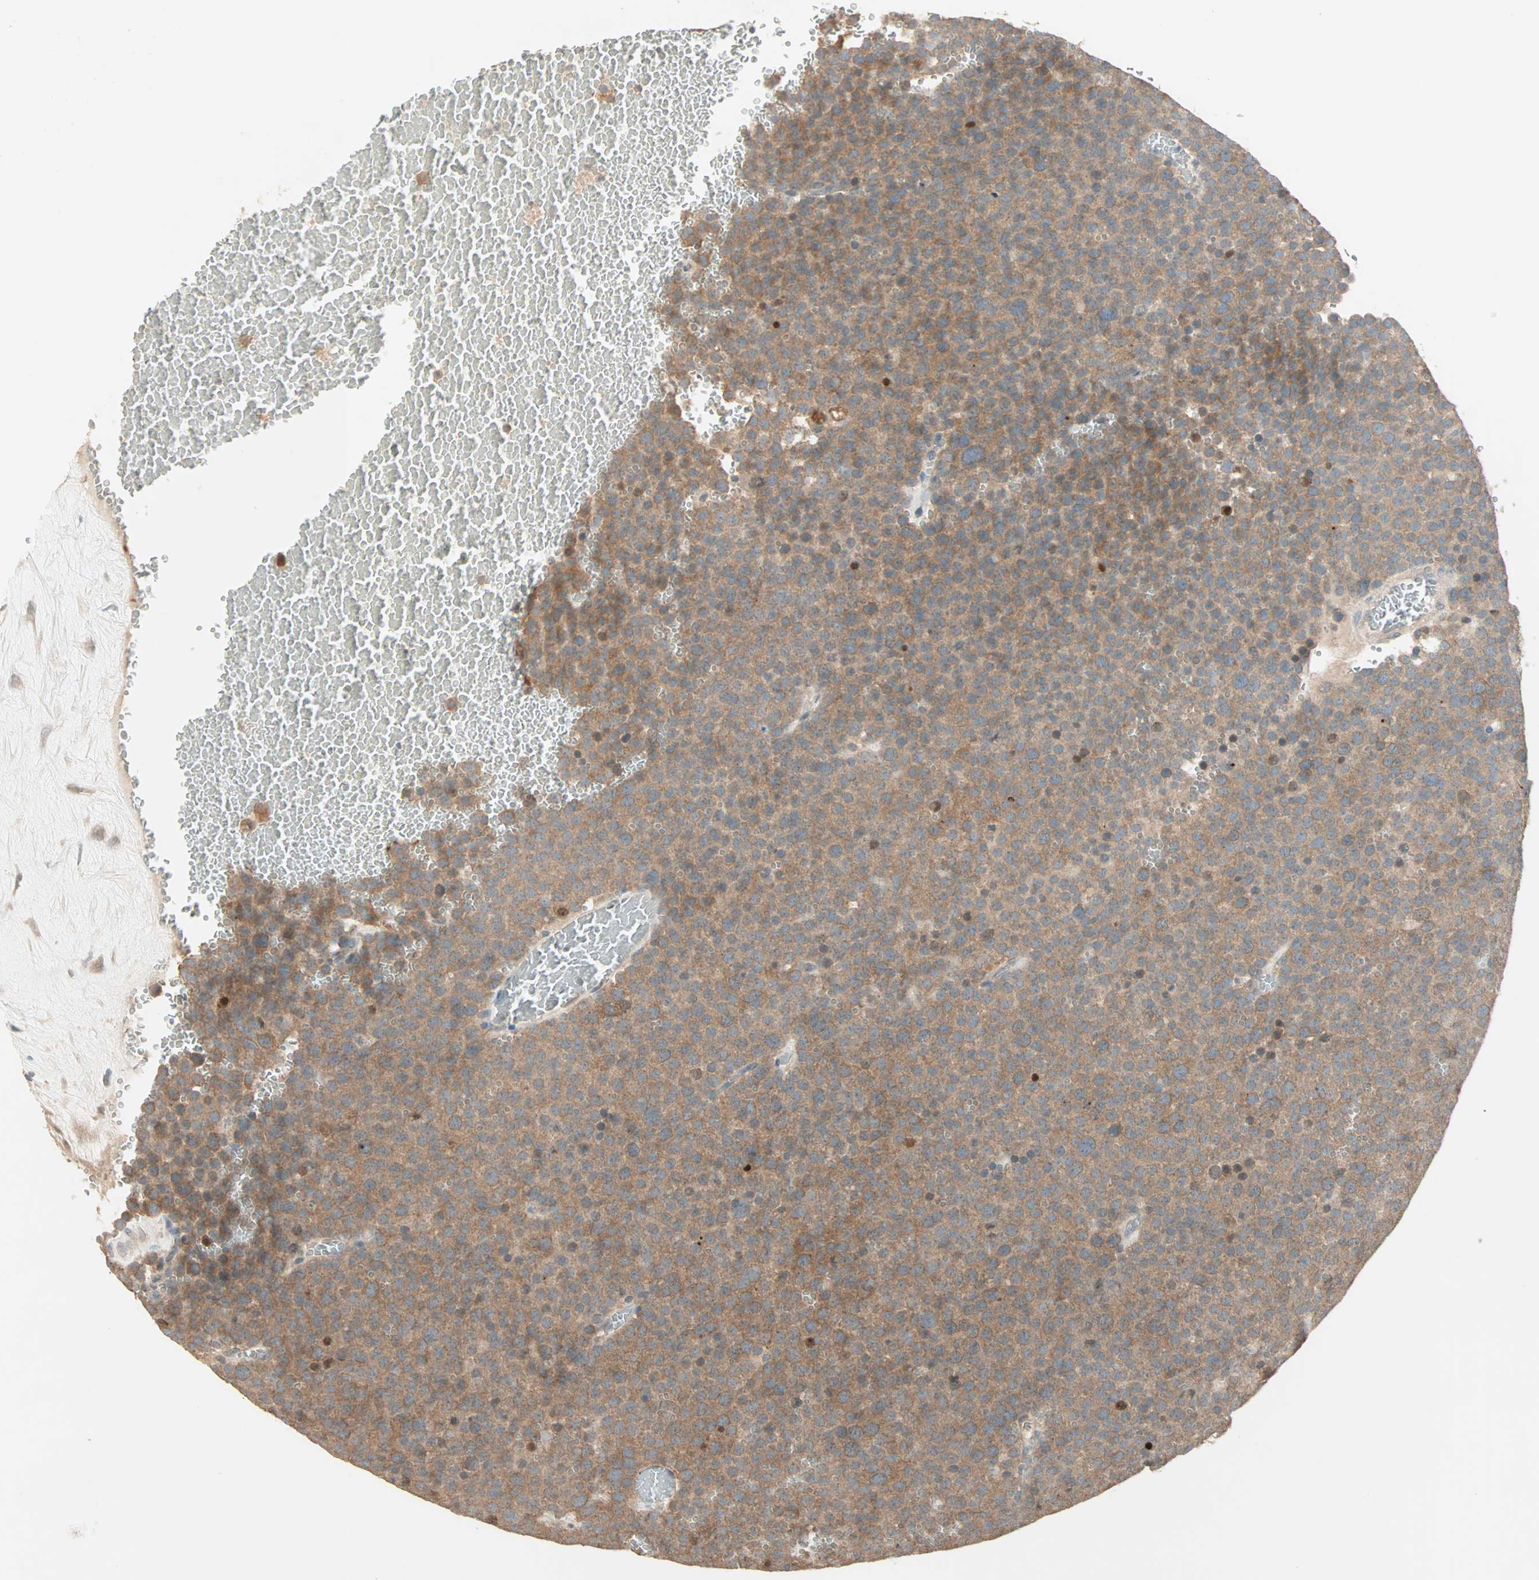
{"staining": {"intensity": "moderate", "quantity": ">75%", "location": "cytoplasmic/membranous"}, "tissue": "testis cancer", "cell_type": "Tumor cells", "image_type": "cancer", "snomed": [{"axis": "morphology", "description": "Seminoma, NOS"}, {"axis": "topography", "description": "Testis"}], "caption": "About >75% of tumor cells in seminoma (testis) show moderate cytoplasmic/membranous protein positivity as visualized by brown immunohistochemical staining.", "gene": "TTF2", "patient": {"sex": "male", "age": 71}}